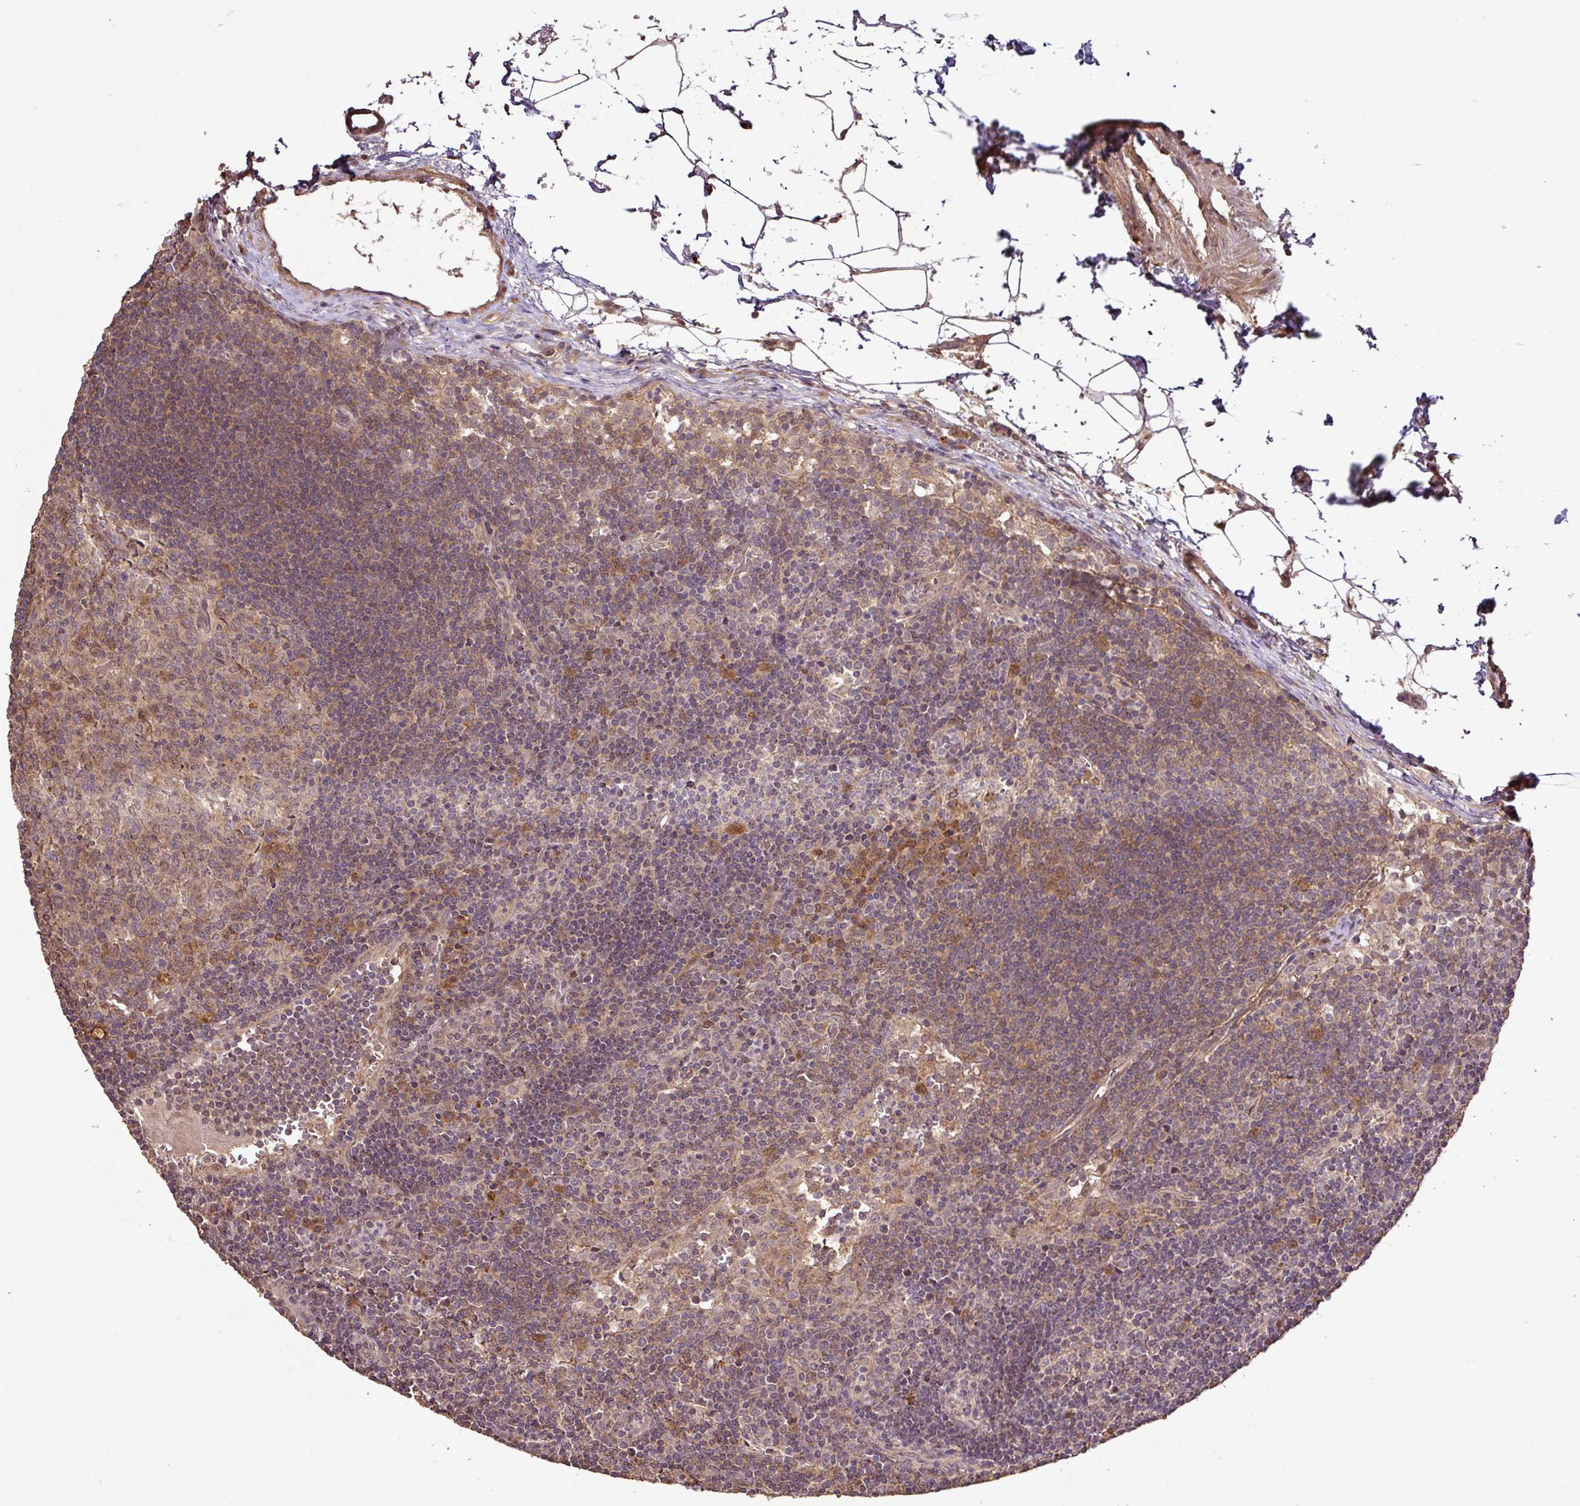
{"staining": {"intensity": "moderate", "quantity": "25%-75%", "location": "cytoplasmic/membranous"}, "tissue": "lymph node", "cell_type": "Germinal center cells", "image_type": "normal", "snomed": [{"axis": "morphology", "description": "Normal tissue, NOS"}, {"axis": "topography", "description": "Lymph node"}], "caption": "Protein staining of benign lymph node shows moderate cytoplasmic/membranous staining in about 25%-75% of germinal center cells.", "gene": "FAIM", "patient": {"sex": "female", "age": 29}}